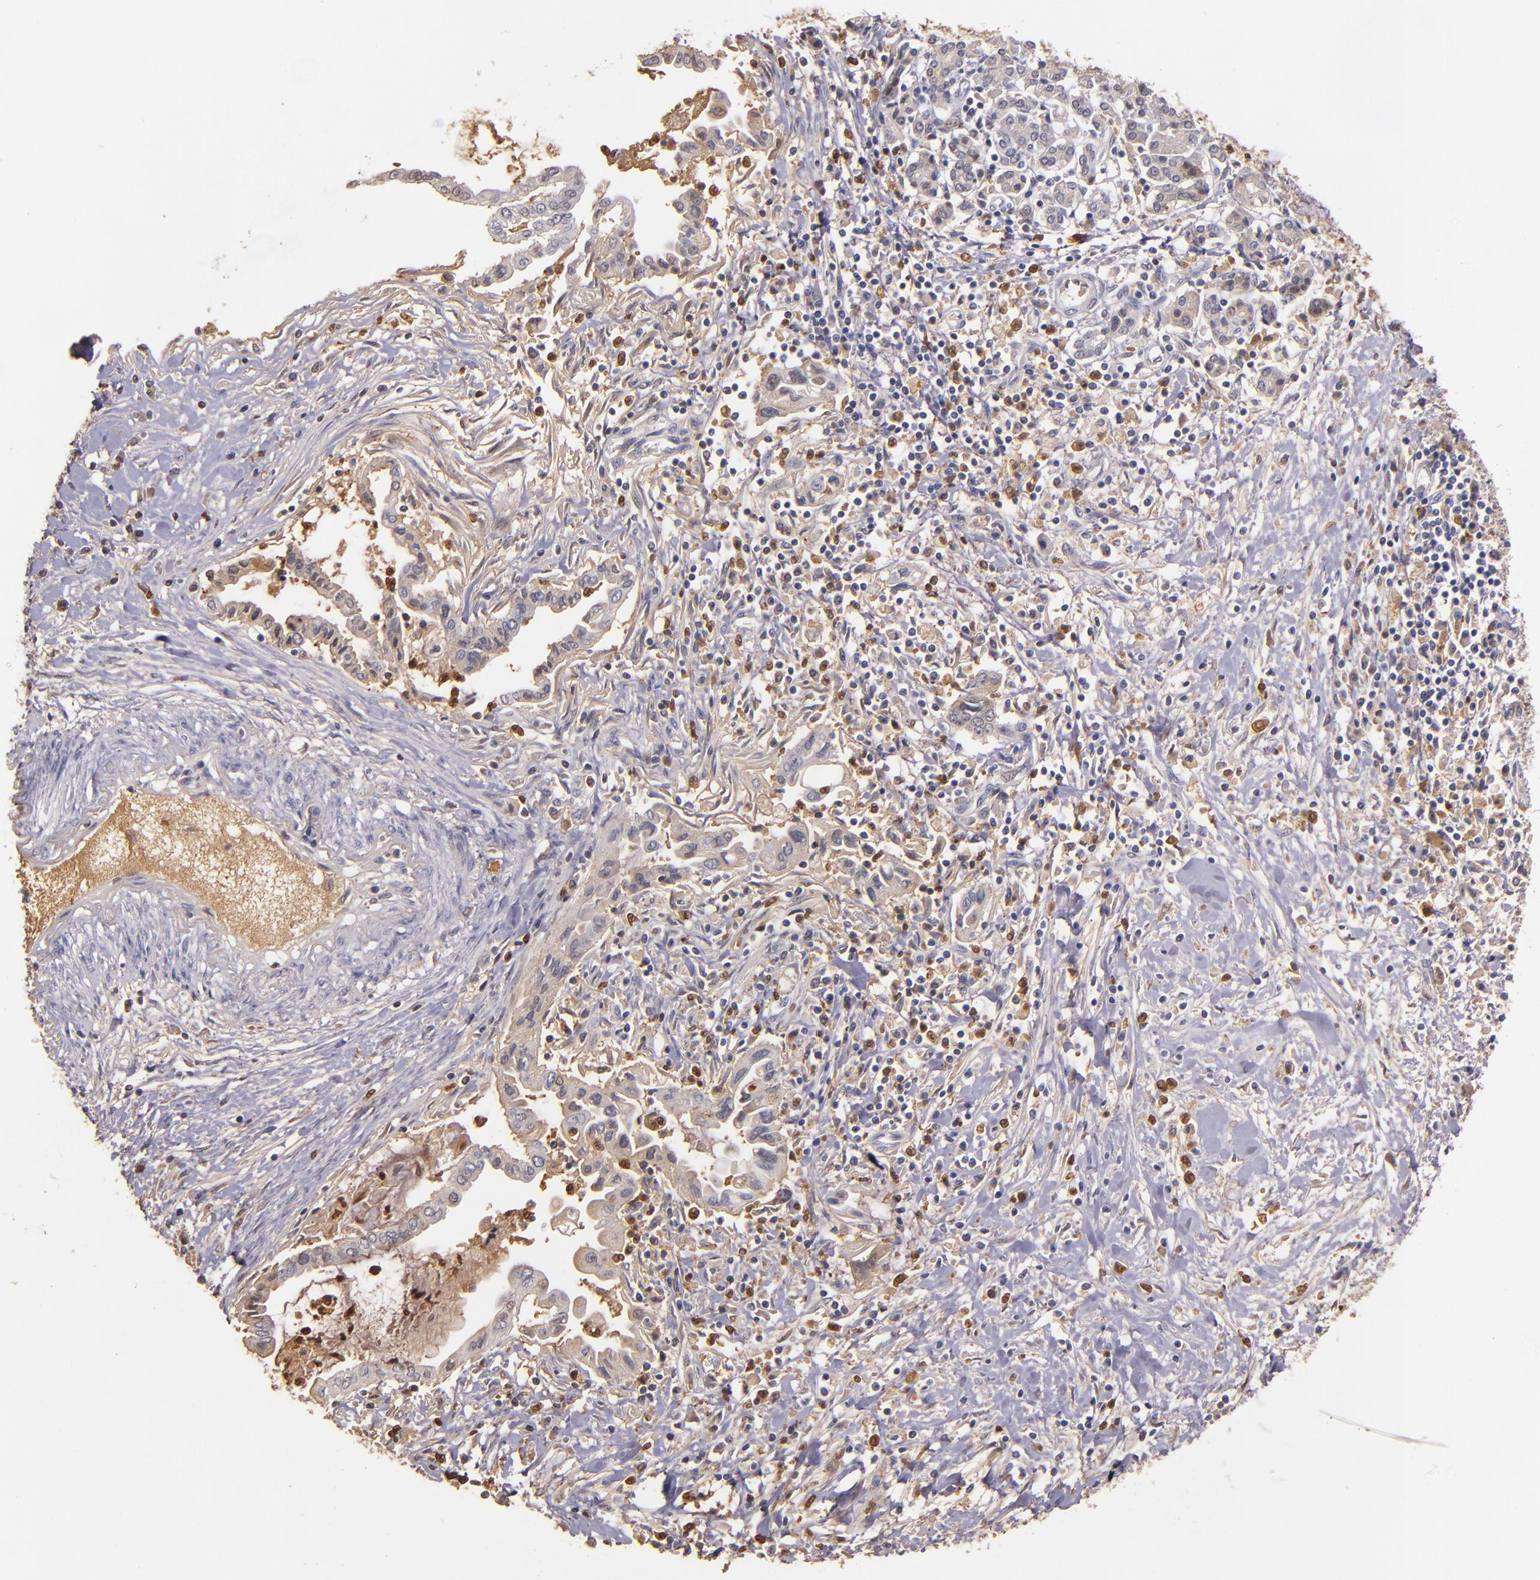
{"staining": {"intensity": "weak", "quantity": ">75%", "location": "cytoplasmic/membranous"}, "tissue": "pancreatic cancer", "cell_type": "Tumor cells", "image_type": "cancer", "snomed": [{"axis": "morphology", "description": "Adenocarcinoma, NOS"}, {"axis": "topography", "description": "Pancreas"}], "caption": "Immunohistochemistry (IHC) image of neoplastic tissue: pancreatic cancer (adenocarcinoma) stained using immunohistochemistry exhibits low levels of weak protein expression localized specifically in the cytoplasmic/membranous of tumor cells, appearing as a cytoplasmic/membranous brown color.", "gene": "PTS", "patient": {"sex": "female", "age": 57}}